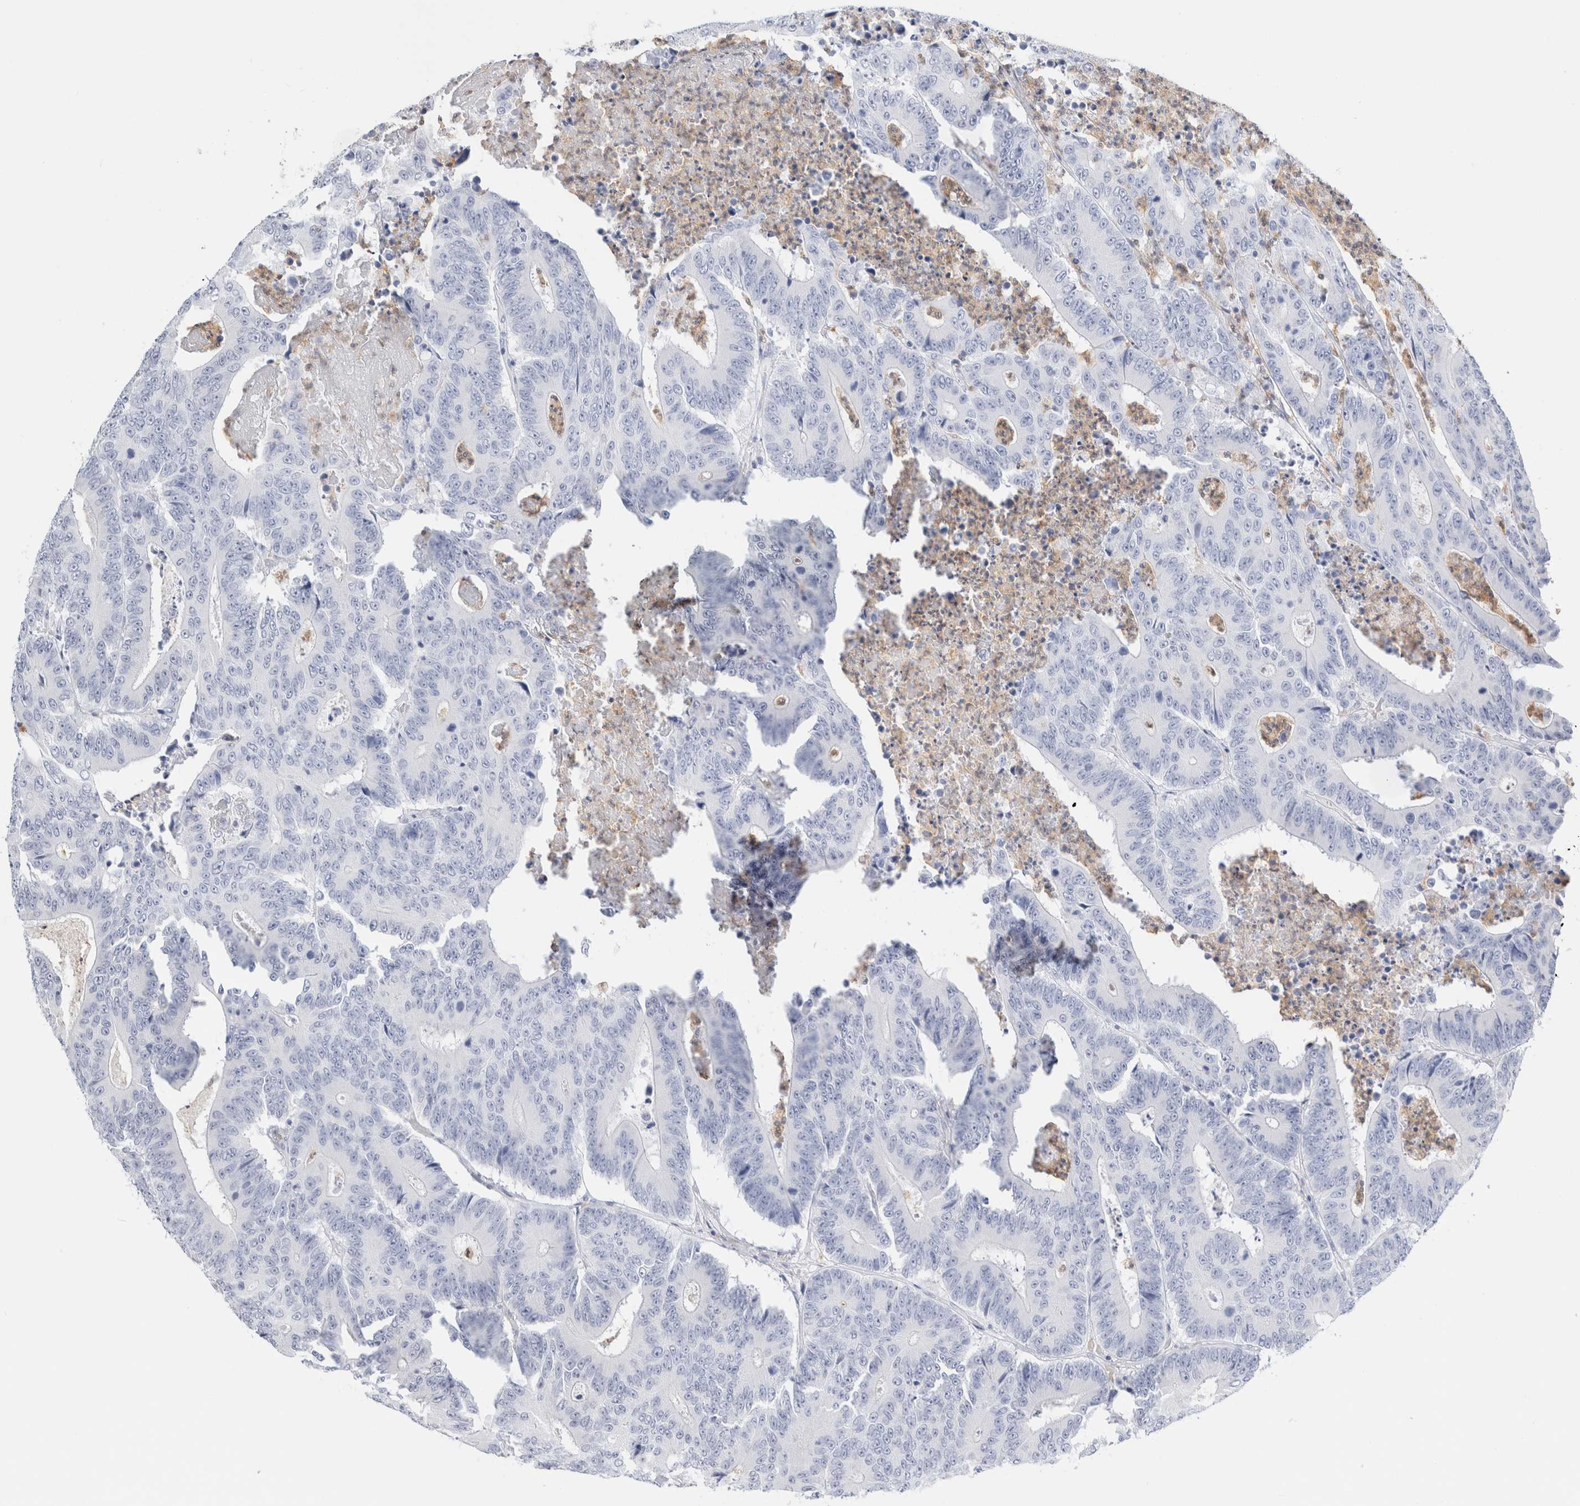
{"staining": {"intensity": "negative", "quantity": "none", "location": "none"}, "tissue": "colorectal cancer", "cell_type": "Tumor cells", "image_type": "cancer", "snomed": [{"axis": "morphology", "description": "Adenocarcinoma, NOS"}, {"axis": "topography", "description": "Colon"}], "caption": "Immunohistochemistry image of neoplastic tissue: colorectal adenocarcinoma stained with DAB (3,3'-diaminobenzidine) reveals no significant protein positivity in tumor cells.", "gene": "ARG1", "patient": {"sex": "male", "age": 83}}